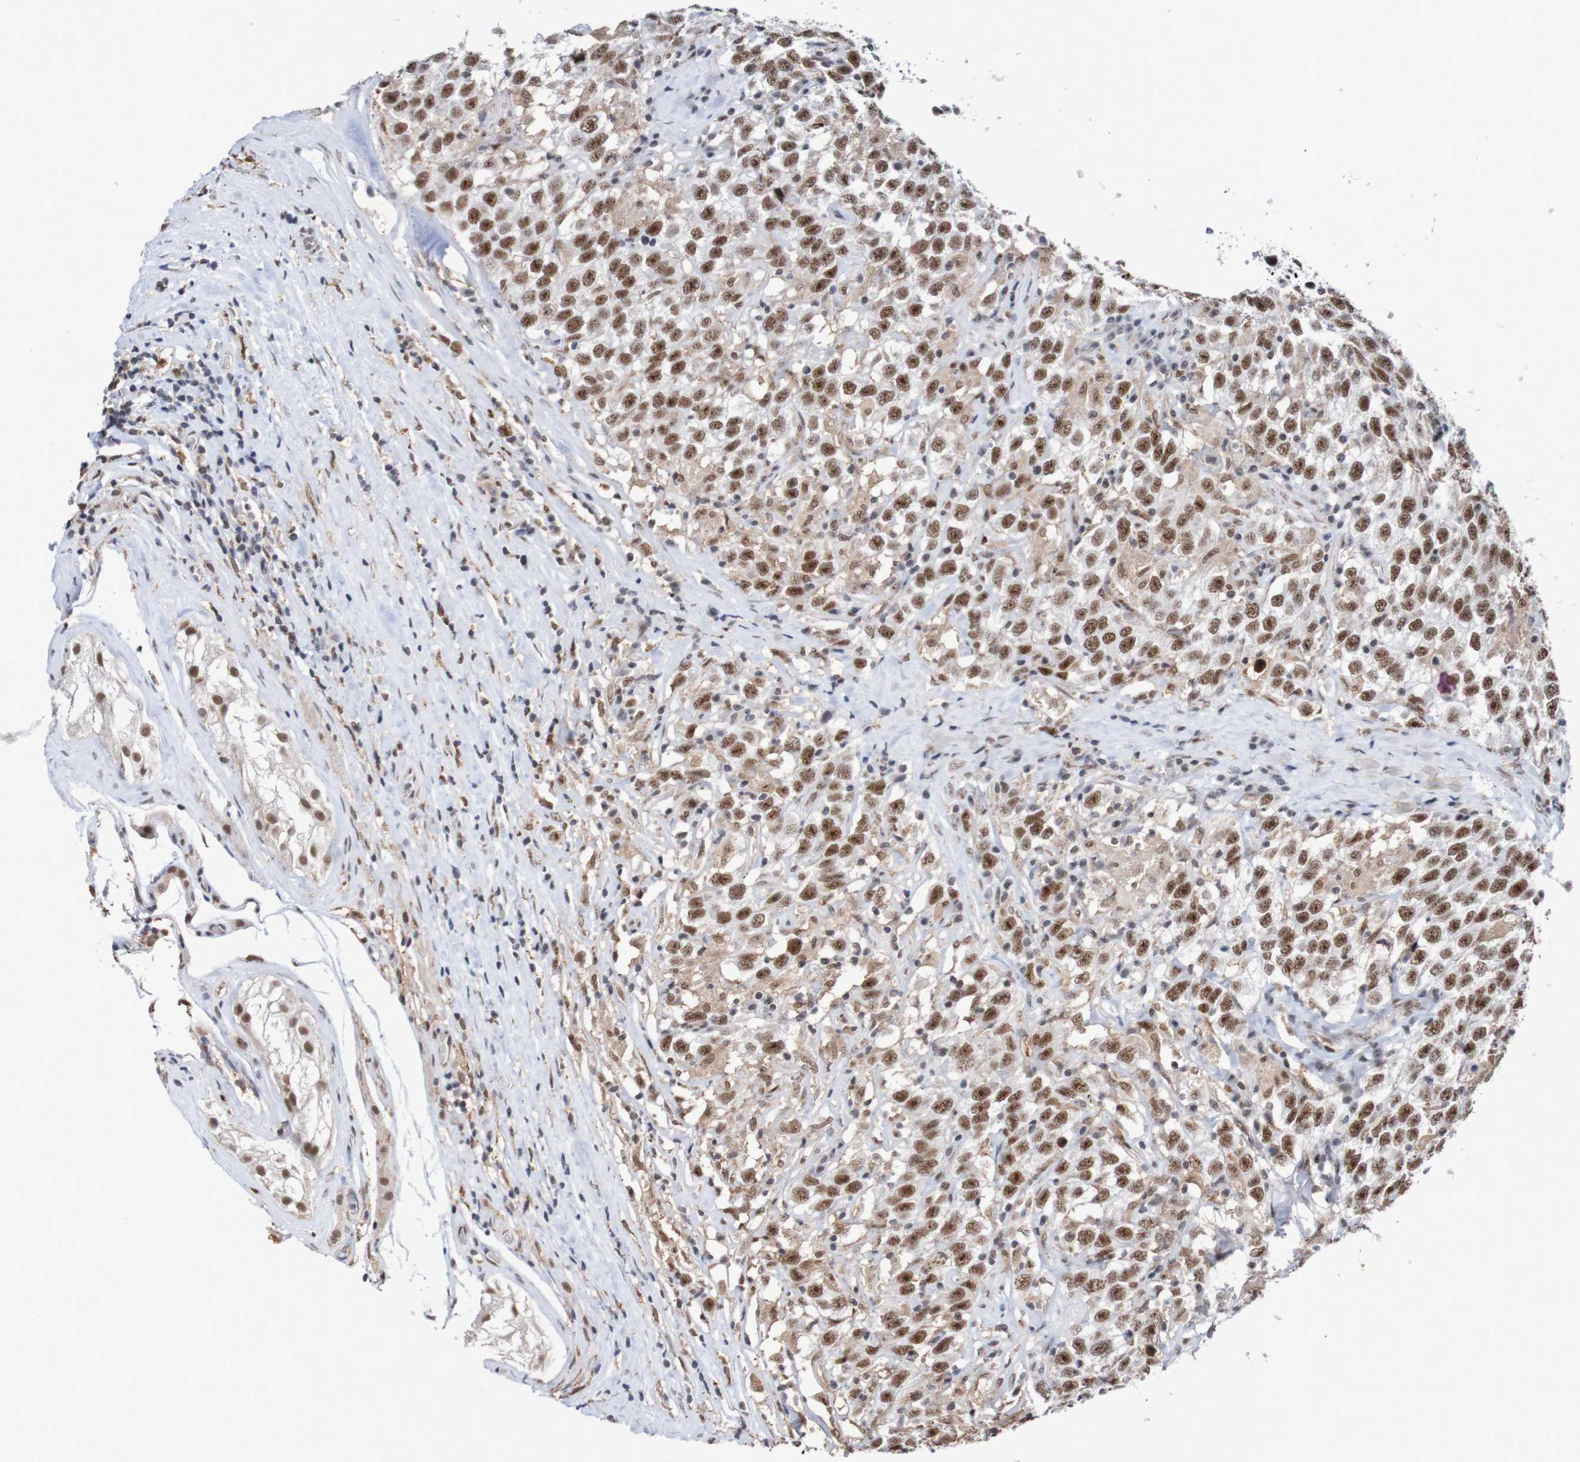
{"staining": {"intensity": "strong", "quantity": ">75%", "location": "nuclear"}, "tissue": "testis cancer", "cell_type": "Tumor cells", "image_type": "cancer", "snomed": [{"axis": "morphology", "description": "Seminoma, NOS"}, {"axis": "topography", "description": "Testis"}], "caption": "A histopathology image of testis cancer (seminoma) stained for a protein shows strong nuclear brown staining in tumor cells. (Stains: DAB in brown, nuclei in blue, Microscopy: brightfield microscopy at high magnification).", "gene": "CDC5L", "patient": {"sex": "male", "age": 41}}